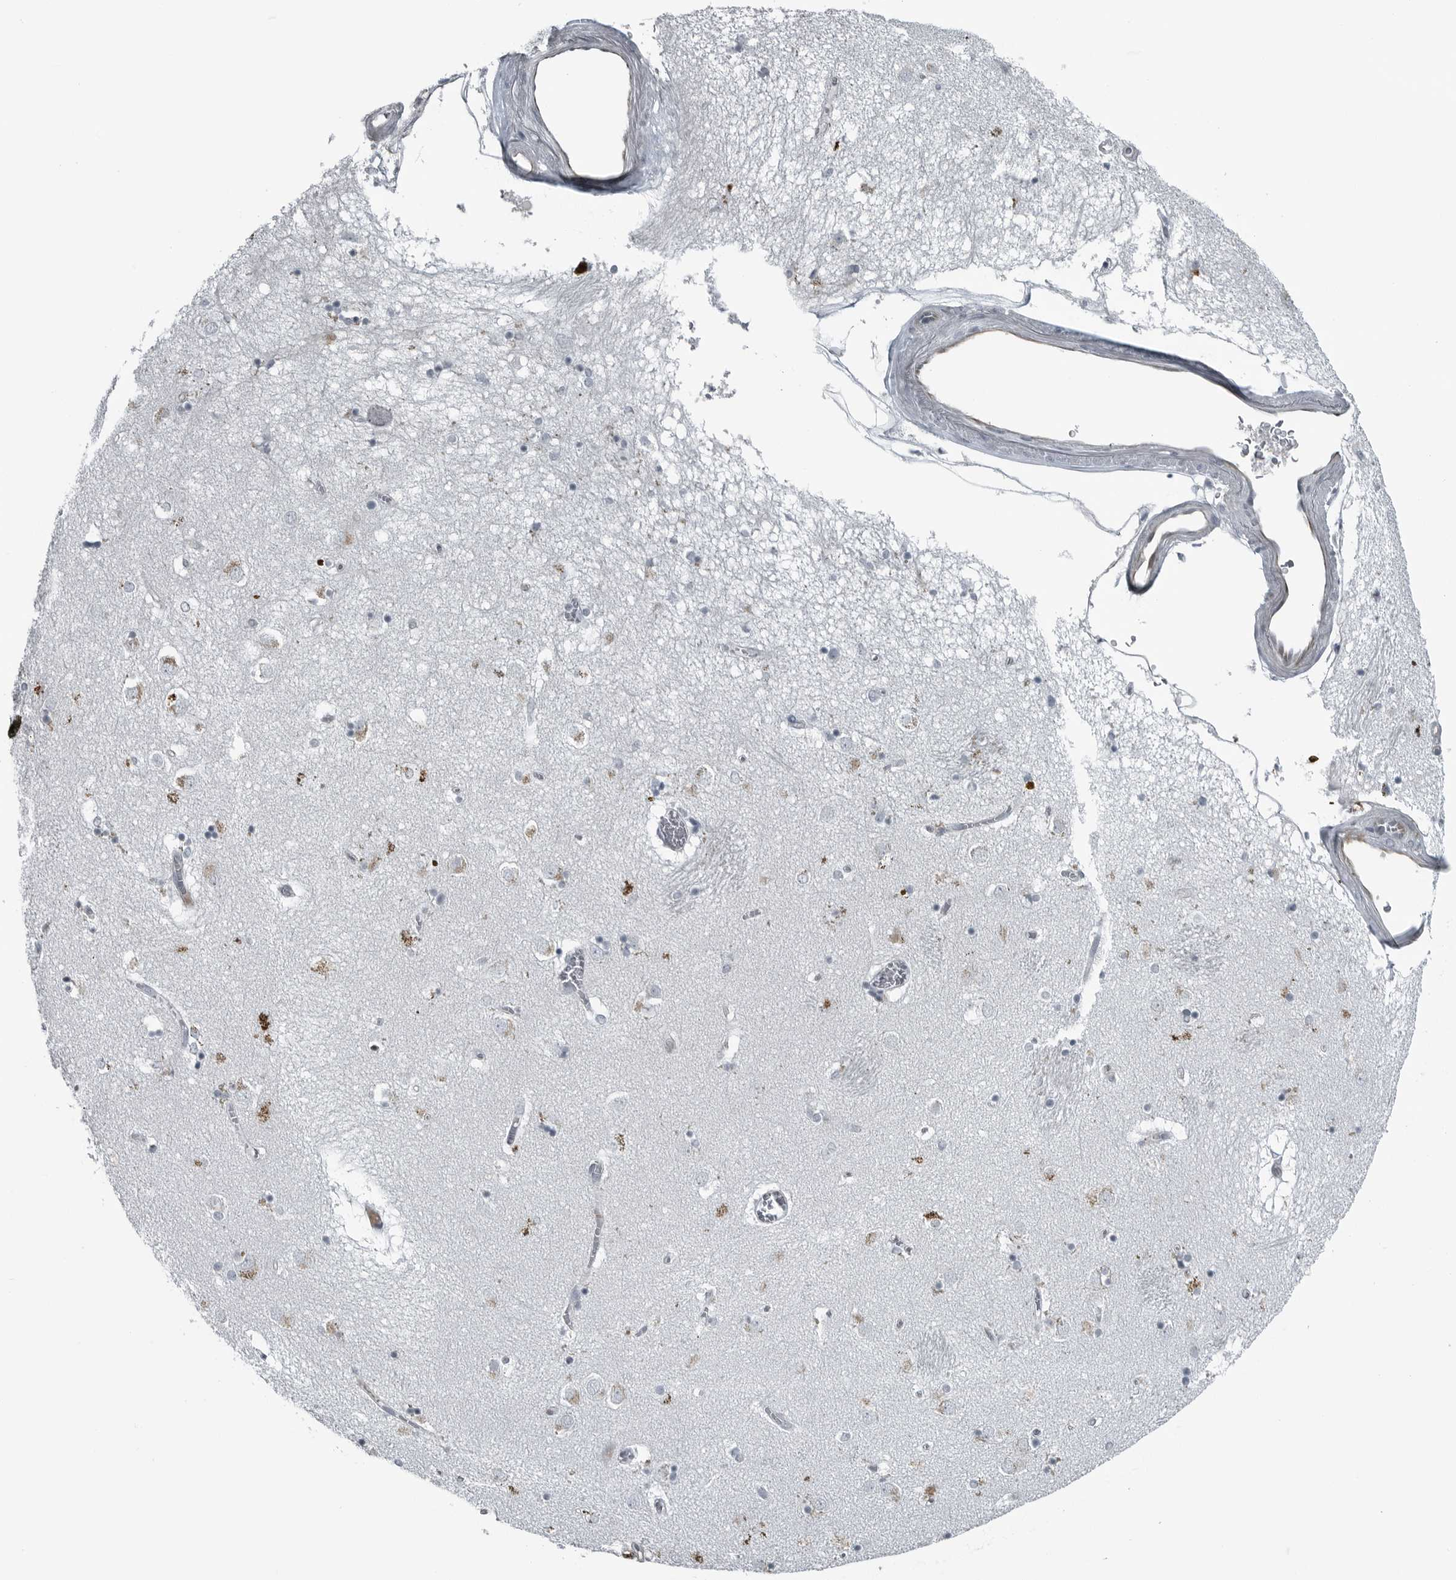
{"staining": {"intensity": "moderate", "quantity": "<25%", "location": "cytoplasmic/membranous"}, "tissue": "caudate", "cell_type": "Glial cells", "image_type": "normal", "snomed": [{"axis": "morphology", "description": "Normal tissue, NOS"}, {"axis": "topography", "description": "Lateral ventricle wall"}], "caption": "Immunohistochemical staining of unremarkable human caudate reveals moderate cytoplasmic/membranous protein expression in approximately <25% of glial cells.", "gene": "GAK", "patient": {"sex": "male", "age": 70}}